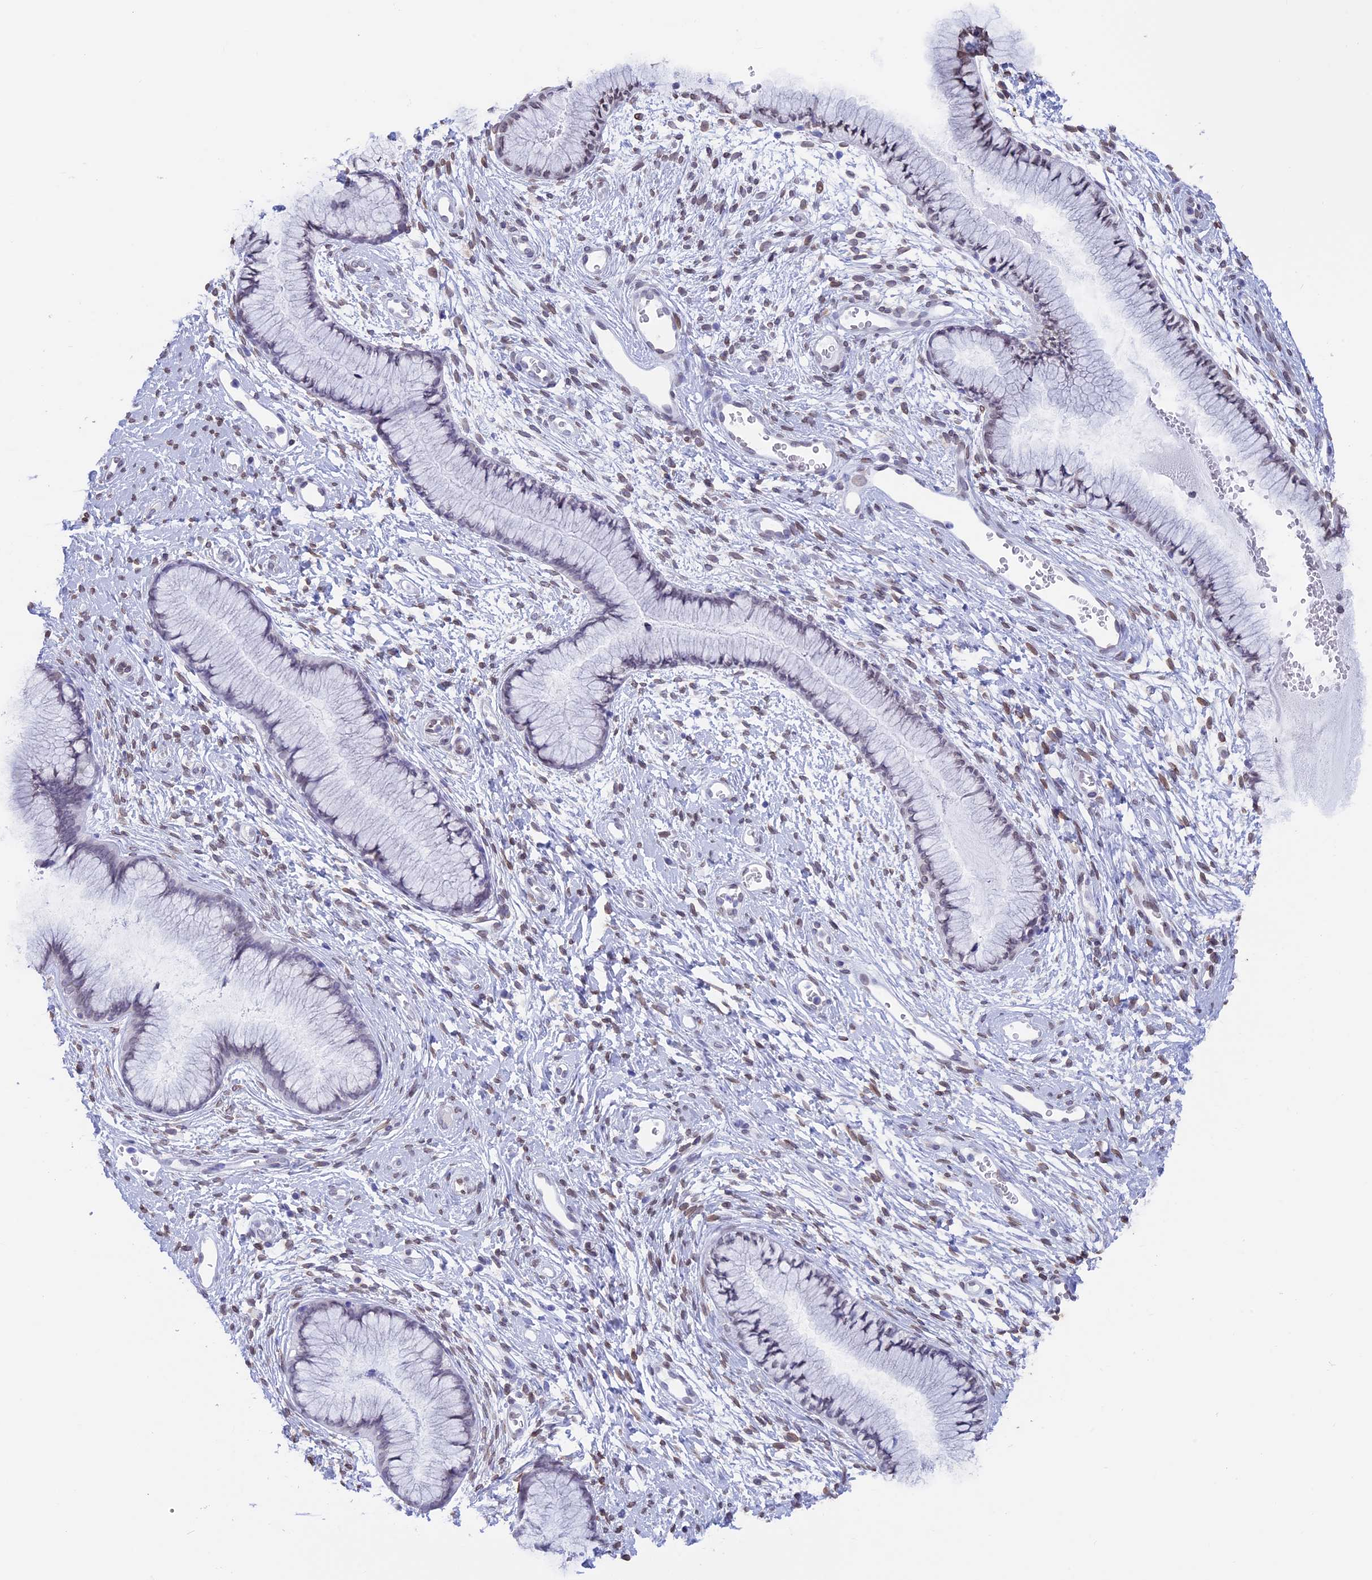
{"staining": {"intensity": "weak", "quantity": "<25%", "location": "nuclear"}, "tissue": "cervix", "cell_type": "Glandular cells", "image_type": "normal", "snomed": [{"axis": "morphology", "description": "Normal tissue, NOS"}, {"axis": "topography", "description": "Cervix"}], "caption": "DAB (3,3'-diaminobenzidine) immunohistochemical staining of normal human cervix displays no significant expression in glandular cells.", "gene": "TMPRSS7", "patient": {"sex": "female", "age": 42}}